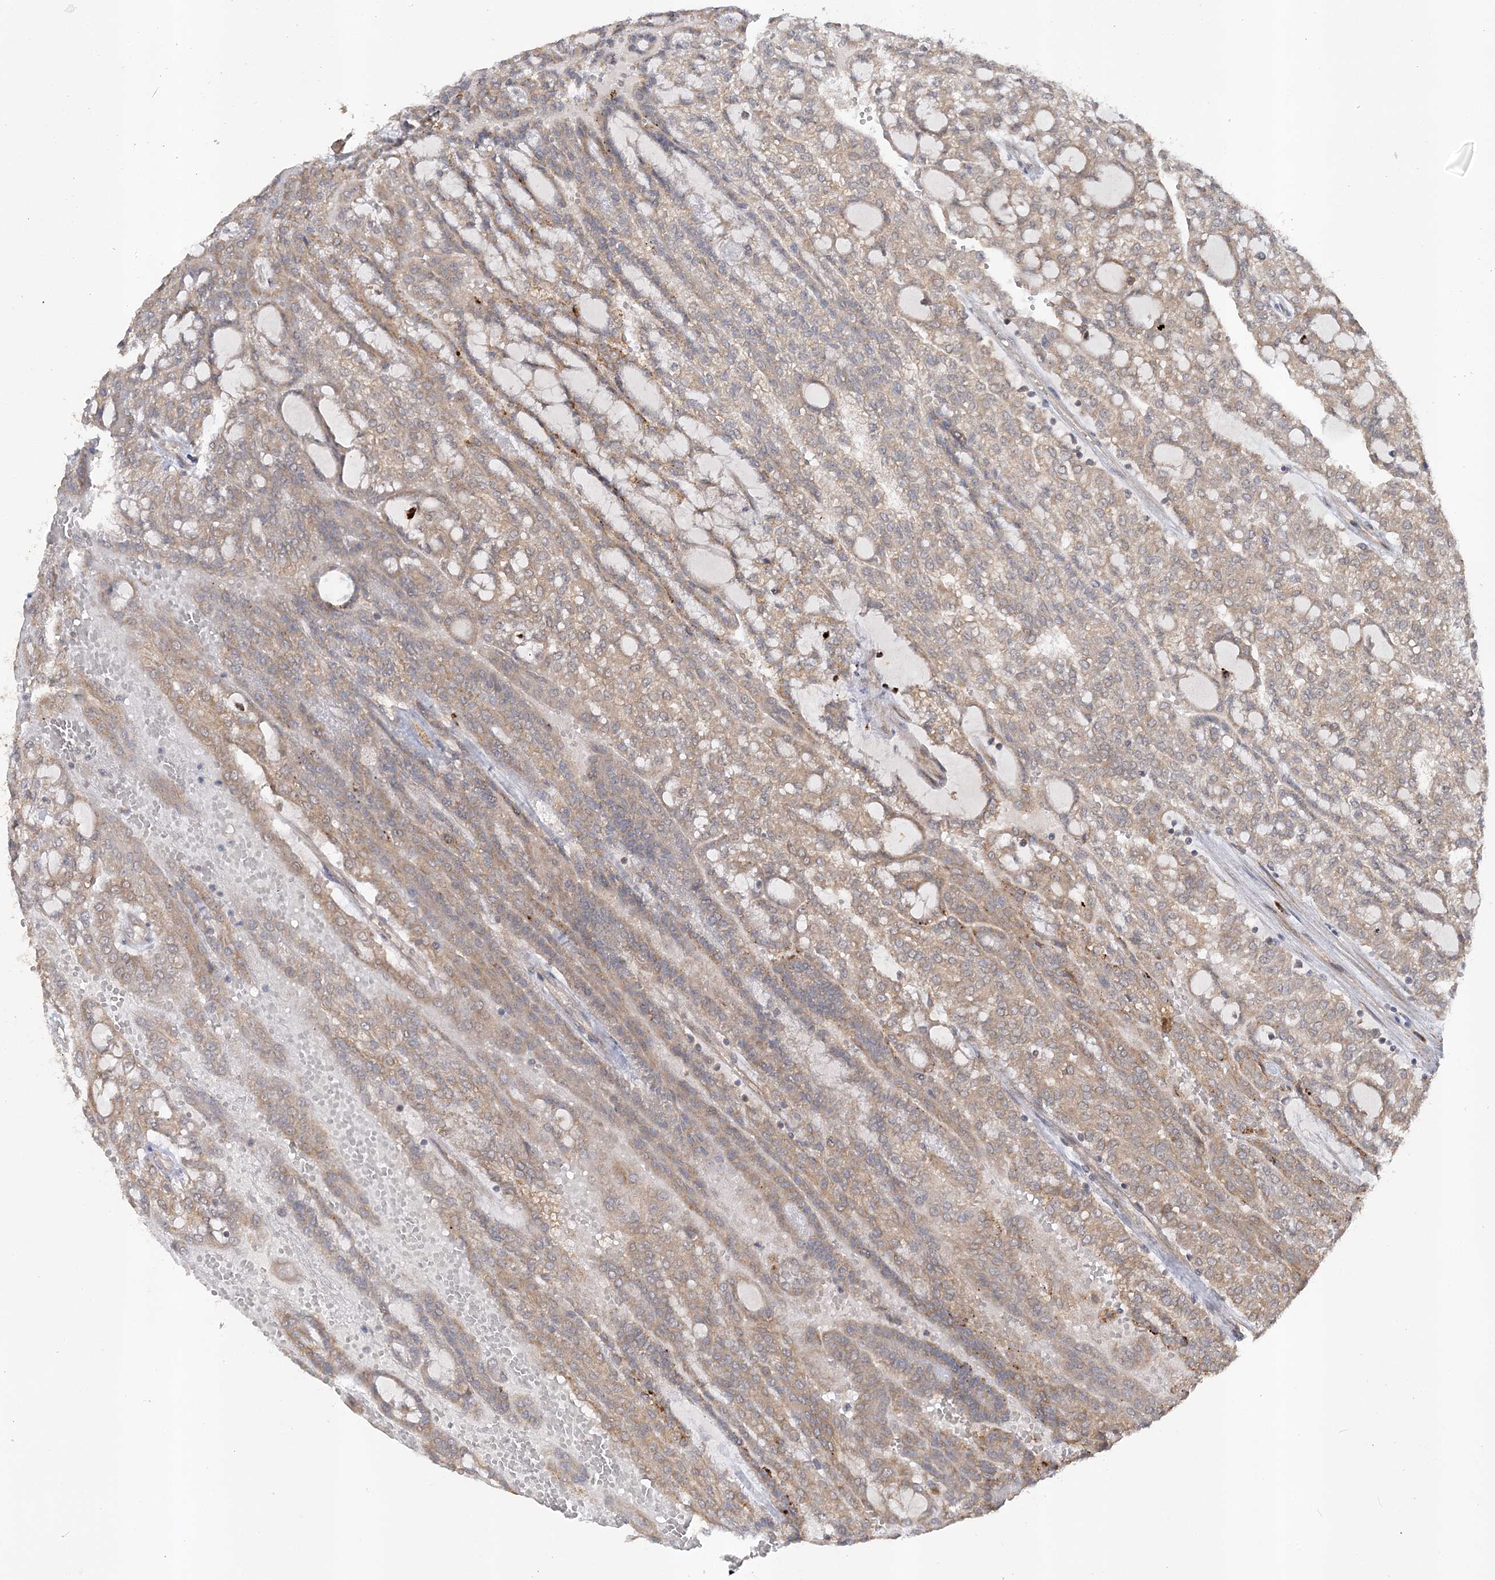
{"staining": {"intensity": "weak", "quantity": ">75%", "location": "cytoplasmic/membranous"}, "tissue": "renal cancer", "cell_type": "Tumor cells", "image_type": "cancer", "snomed": [{"axis": "morphology", "description": "Adenocarcinoma, NOS"}, {"axis": "topography", "description": "Kidney"}], "caption": "An immunohistochemistry photomicrograph of neoplastic tissue is shown. Protein staining in brown labels weak cytoplasmic/membranous positivity in renal cancer within tumor cells.", "gene": "MMADHC", "patient": {"sex": "male", "age": 63}}